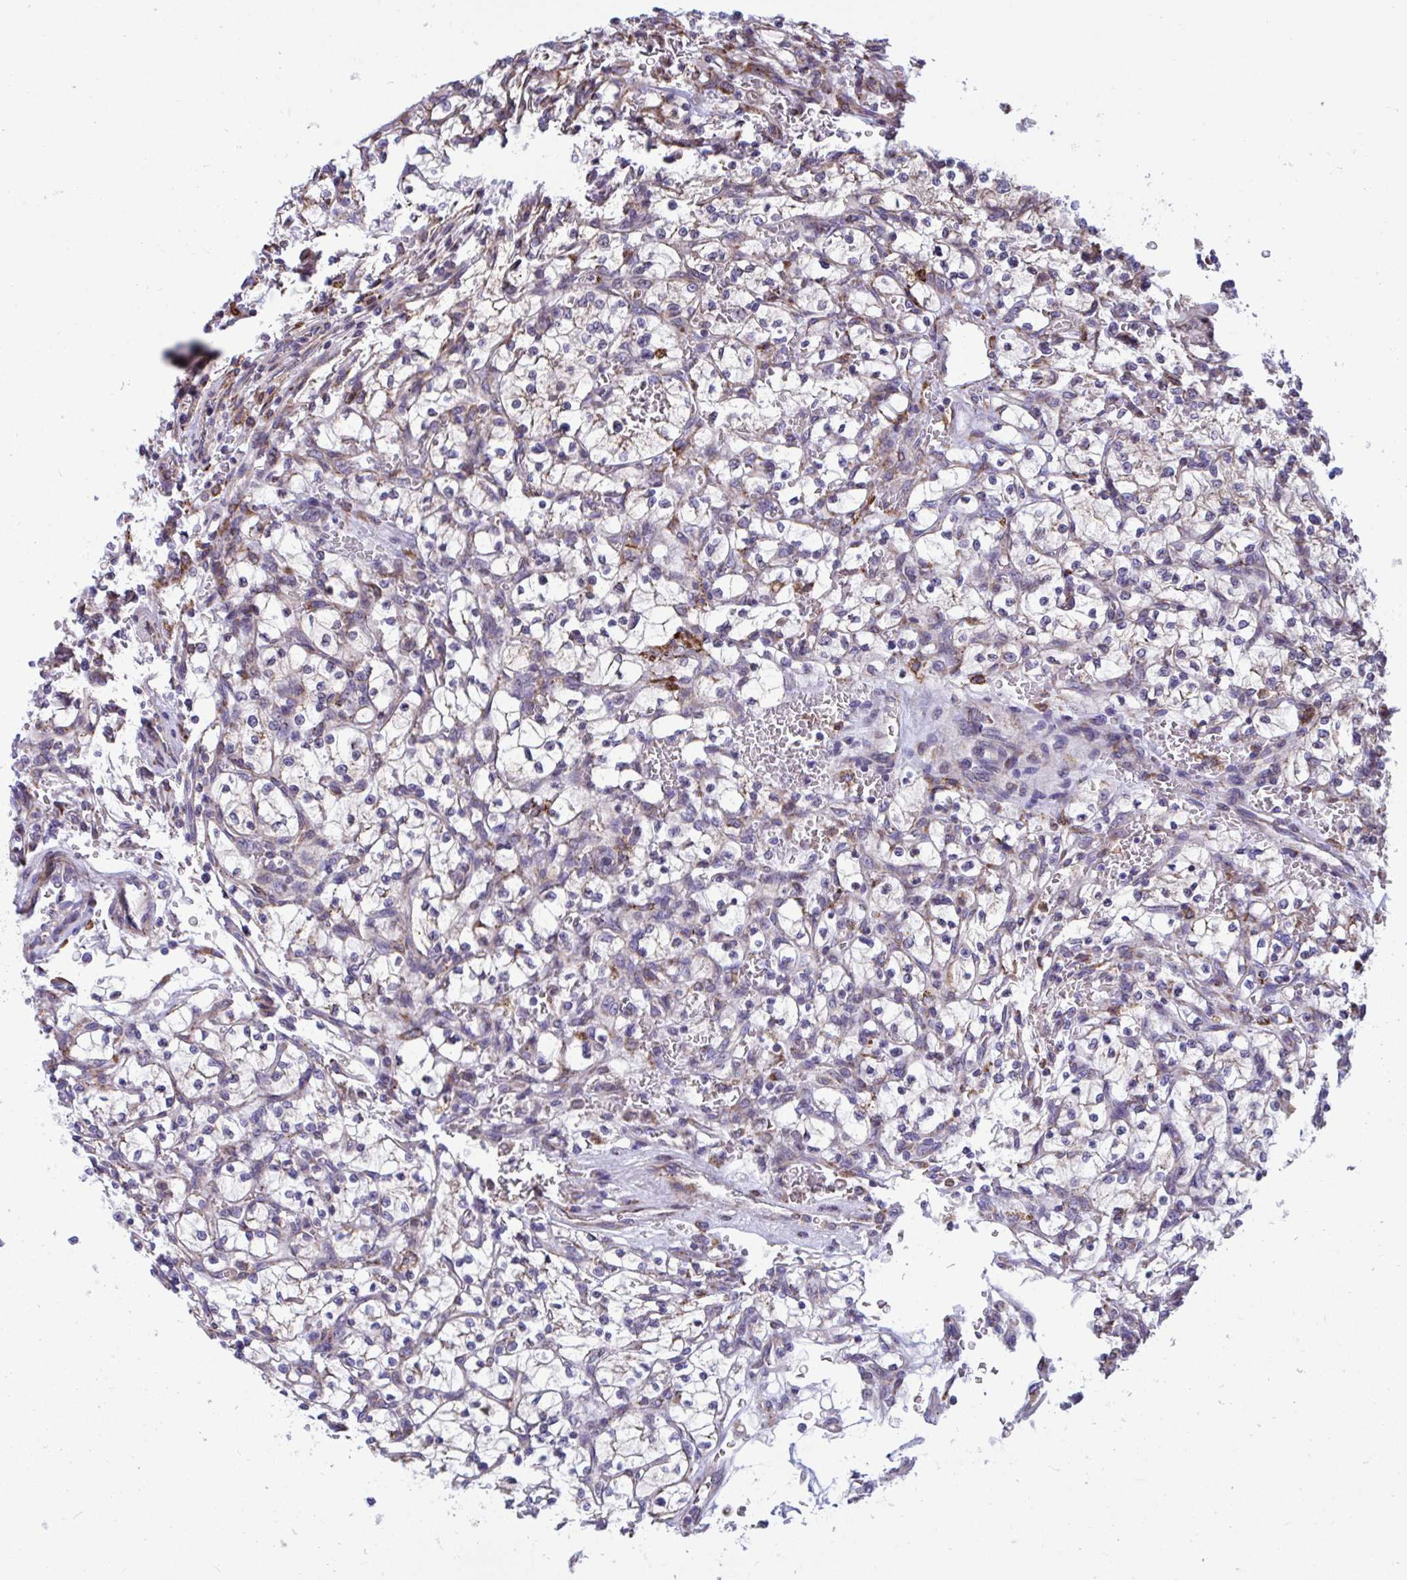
{"staining": {"intensity": "negative", "quantity": "none", "location": "none"}, "tissue": "renal cancer", "cell_type": "Tumor cells", "image_type": "cancer", "snomed": [{"axis": "morphology", "description": "Adenocarcinoma, NOS"}, {"axis": "topography", "description": "Kidney"}], "caption": "Immunohistochemical staining of renal adenocarcinoma reveals no significant expression in tumor cells.", "gene": "PEAK3", "patient": {"sex": "female", "age": 64}}